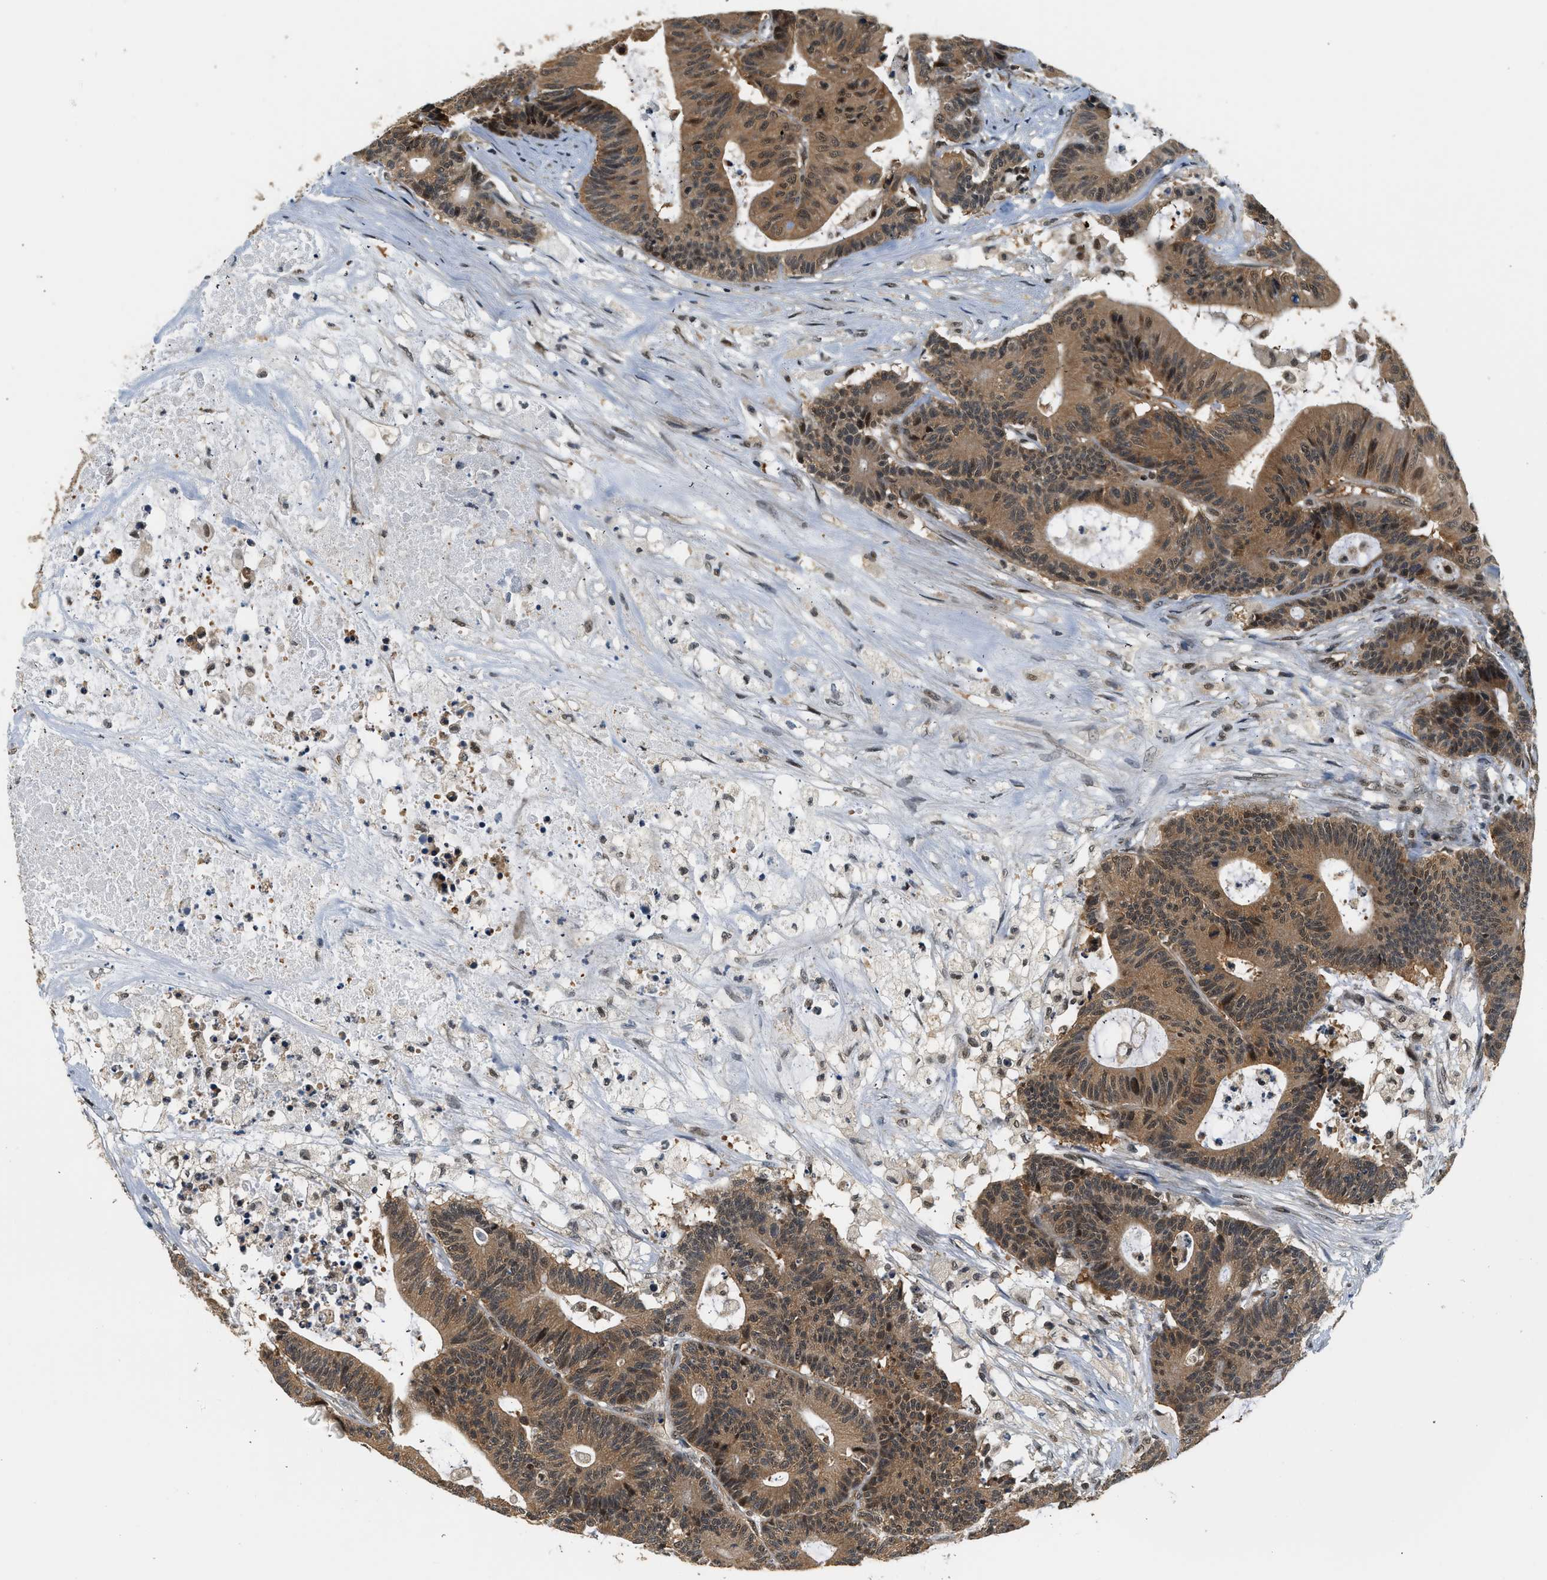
{"staining": {"intensity": "moderate", "quantity": ">75%", "location": "cytoplasmic/membranous"}, "tissue": "colorectal cancer", "cell_type": "Tumor cells", "image_type": "cancer", "snomed": [{"axis": "morphology", "description": "Adenocarcinoma, NOS"}, {"axis": "topography", "description": "Colon"}], "caption": "Immunohistochemical staining of human colorectal cancer (adenocarcinoma) reveals moderate cytoplasmic/membranous protein expression in about >75% of tumor cells. (Brightfield microscopy of DAB IHC at high magnification).", "gene": "PSMD3", "patient": {"sex": "female", "age": 84}}